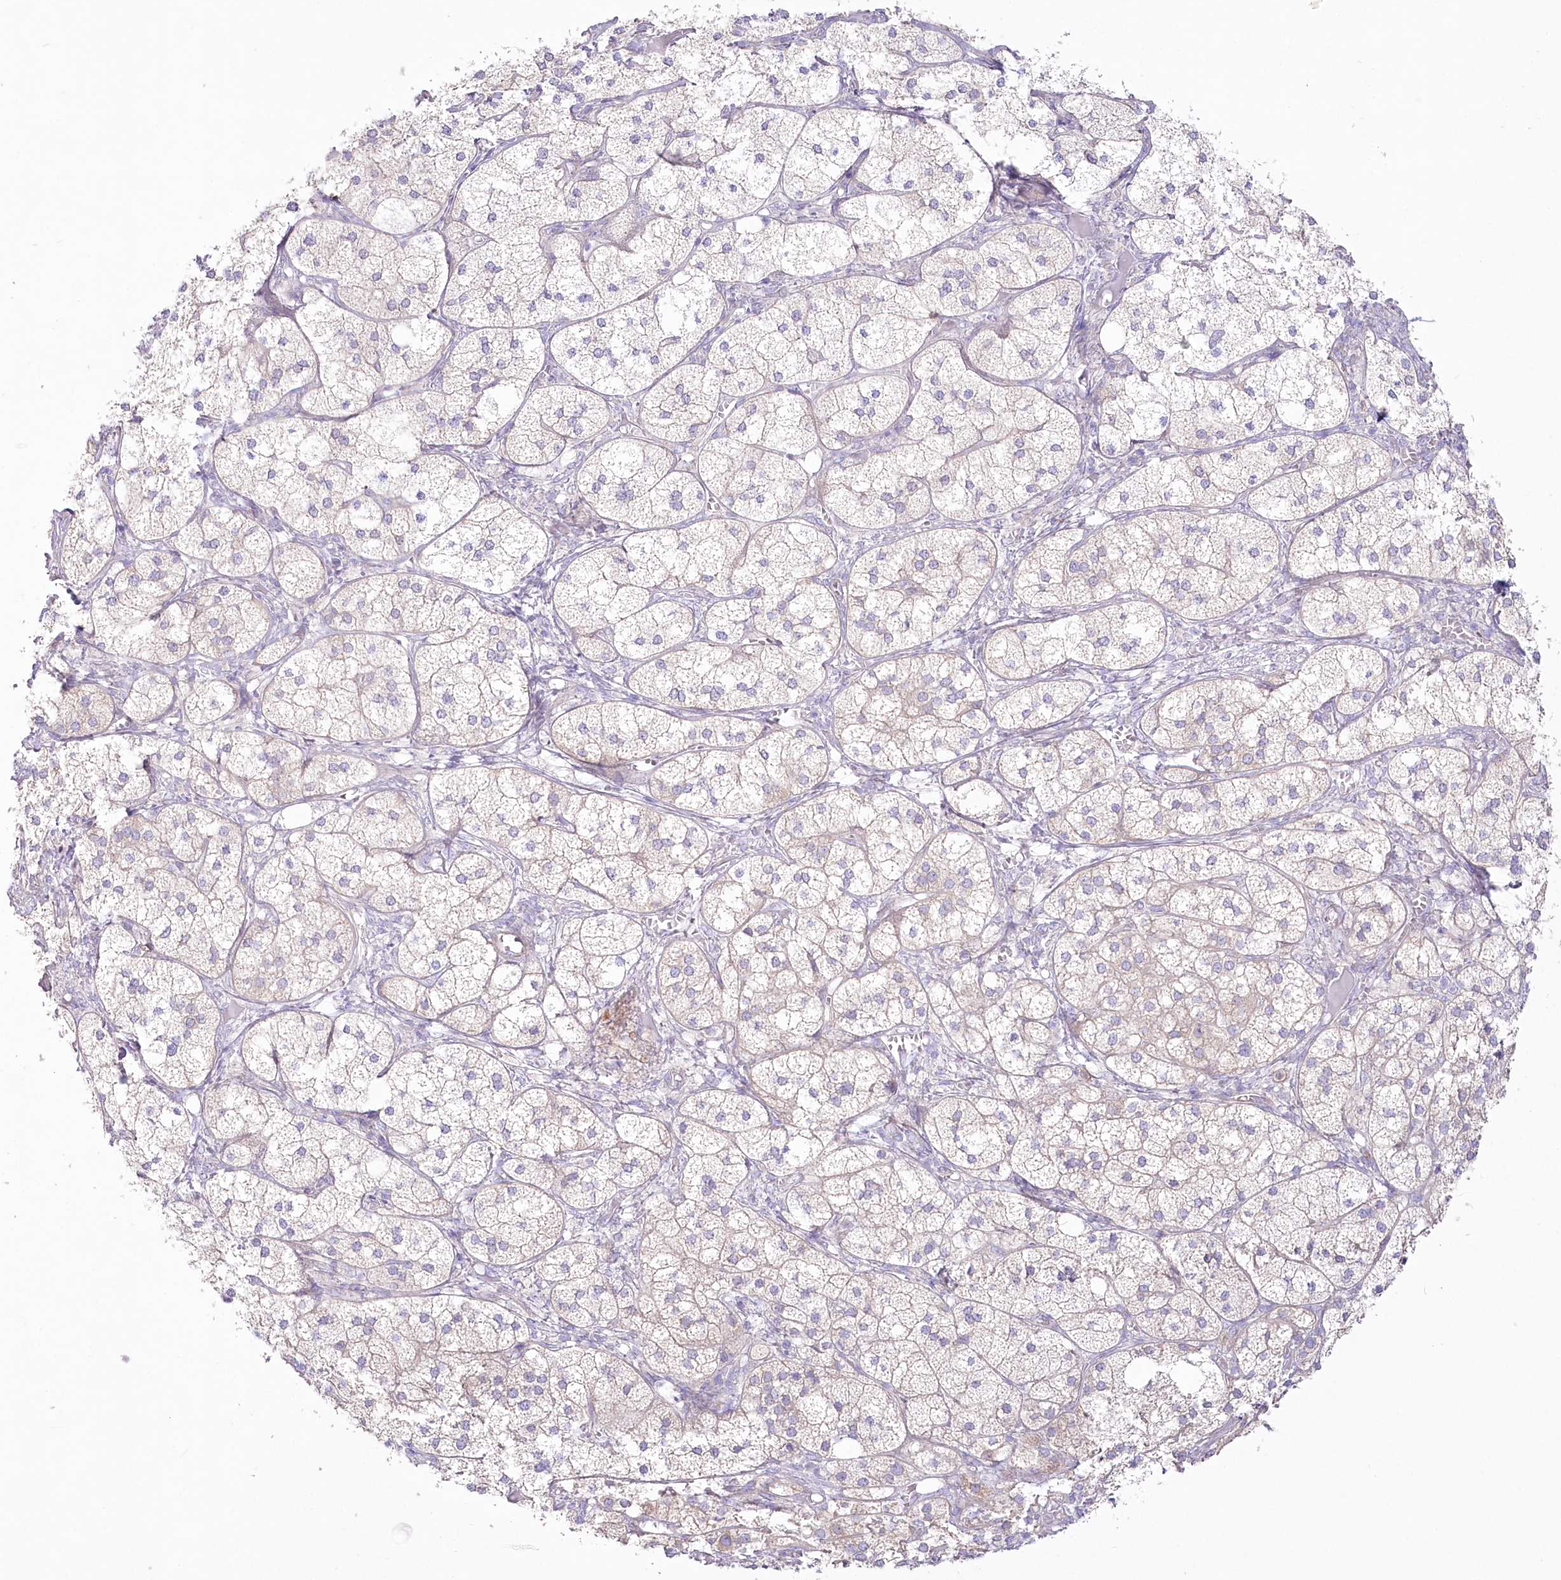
{"staining": {"intensity": "moderate", "quantity": "25%-75%", "location": "cytoplasmic/membranous"}, "tissue": "adrenal gland", "cell_type": "Glandular cells", "image_type": "normal", "snomed": [{"axis": "morphology", "description": "Normal tissue, NOS"}, {"axis": "topography", "description": "Adrenal gland"}], "caption": "A high-resolution image shows IHC staining of unremarkable adrenal gland, which demonstrates moderate cytoplasmic/membranous staining in approximately 25%-75% of glandular cells.", "gene": "ZNF843", "patient": {"sex": "female", "age": 61}}